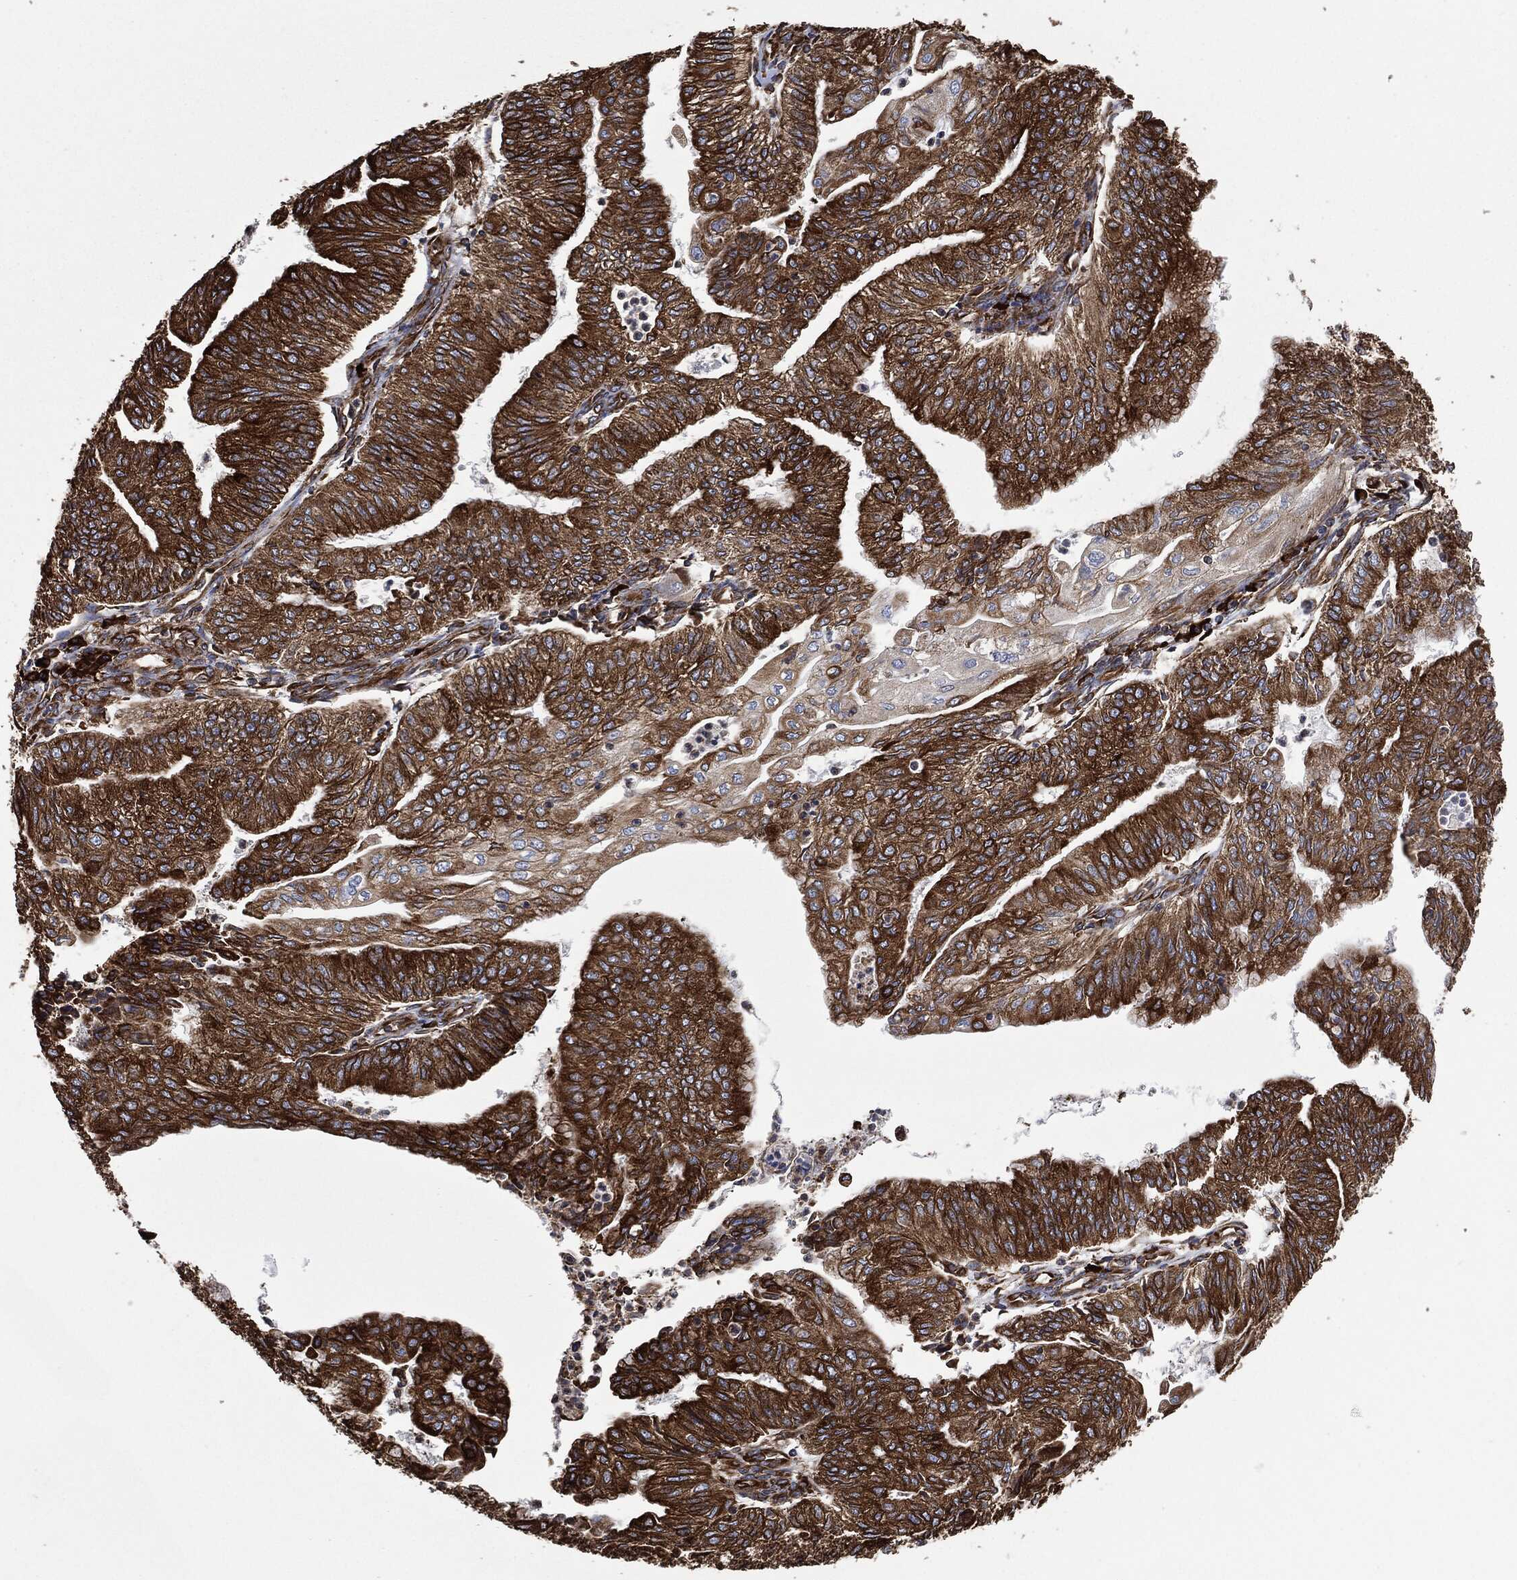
{"staining": {"intensity": "strong", "quantity": ">75%", "location": "cytoplasmic/membranous"}, "tissue": "endometrial cancer", "cell_type": "Tumor cells", "image_type": "cancer", "snomed": [{"axis": "morphology", "description": "Adenocarcinoma, NOS"}, {"axis": "topography", "description": "Endometrium"}], "caption": "Tumor cells reveal high levels of strong cytoplasmic/membranous positivity in approximately >75% of cells in adenocarcinoma (endometrial). Using DAB (brown) and hematoxylin (blue) stains, captured at high magnification using brightfield microscopy.", "gene": "AMFR", "patient": {"sex": "female", "age": 59}}